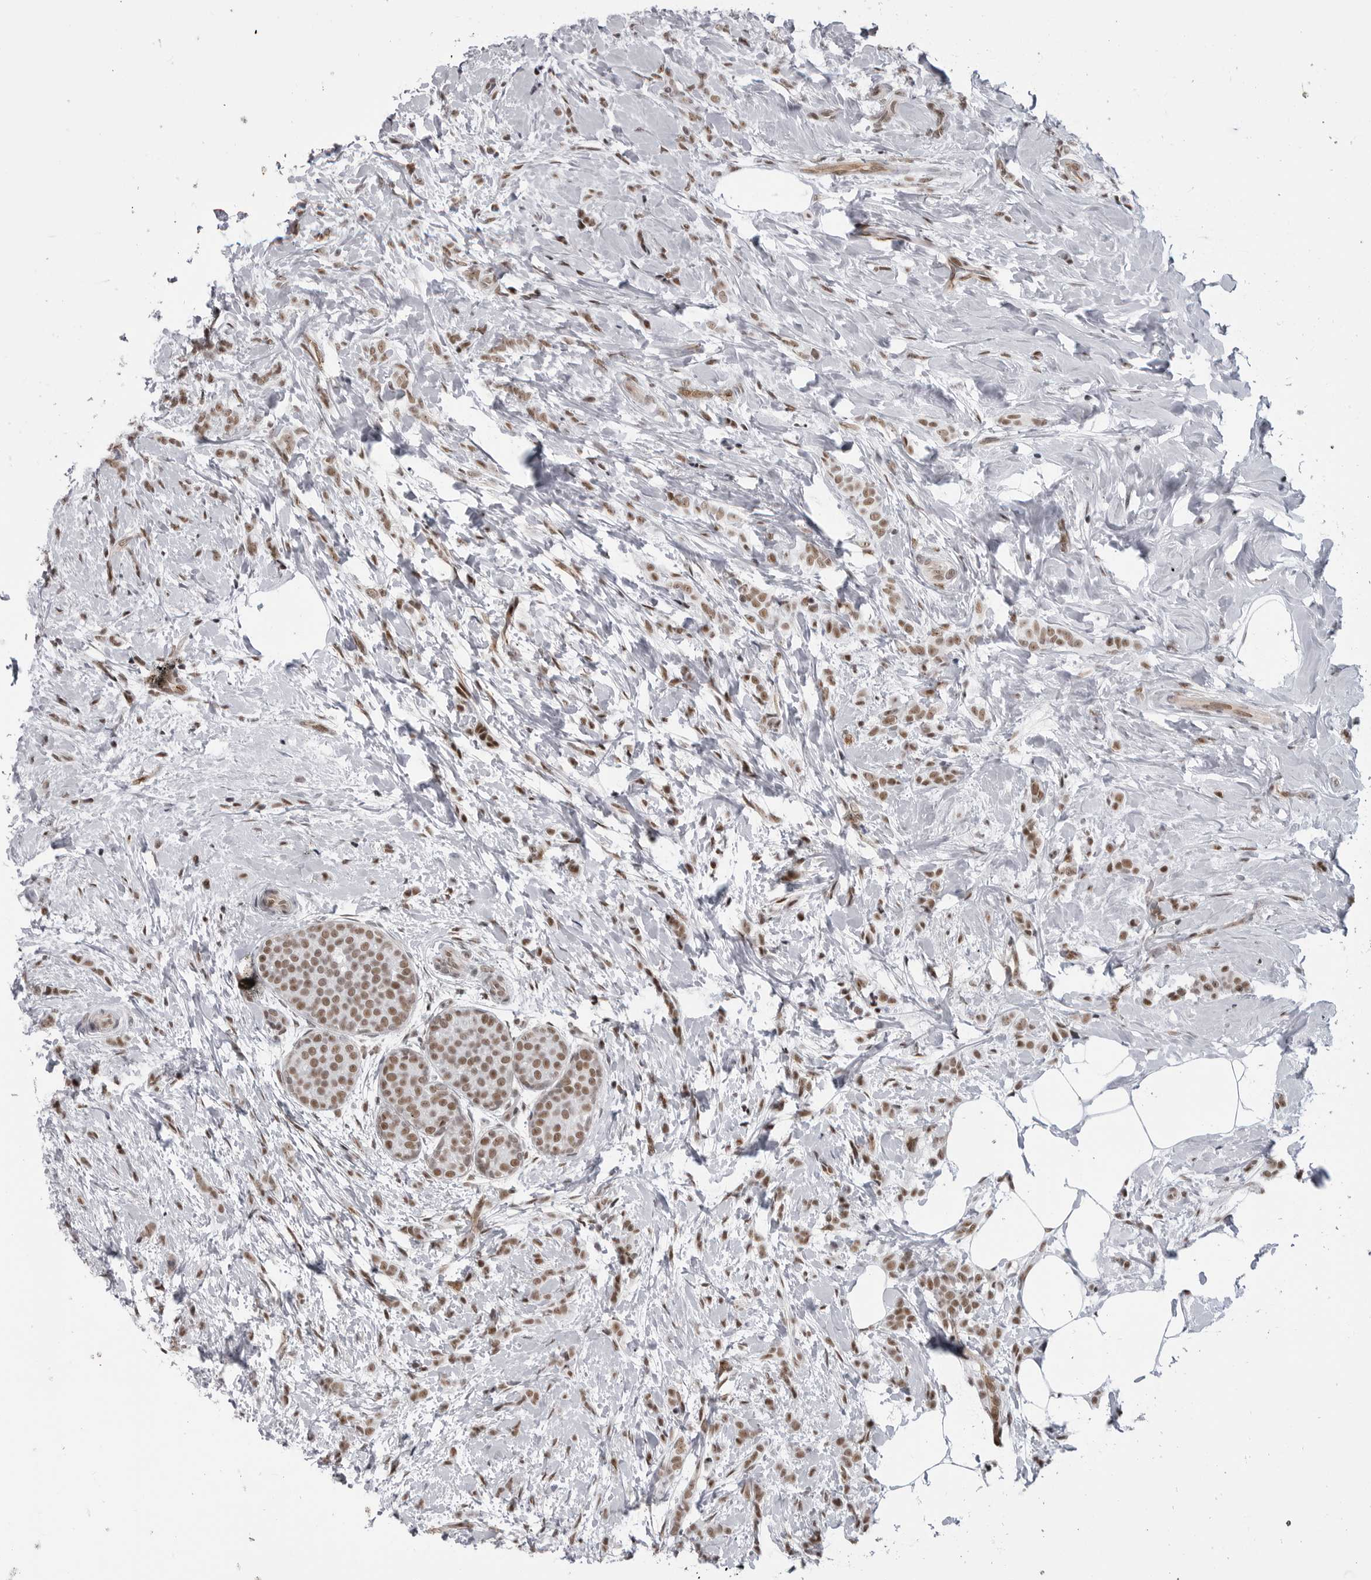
{"staining": {"intensity": "moderate", "quantity": ">75%", "location": "nuclear"}, "tissue": "breast cancer", "cell_type": "Tumor cells", "image_type": "cancer", "snomed": [{"axis": "morphology", "description": "Lobular carcinoma, in situ"}, {"axis": "morphology", "description": "Lobular carcinoma"}, {"axis": "topography", "description": "Breast"}], "caption": "Immunohistochemistry (IHC) image of neoplastic tissue: human breast cancer (lobular carcinoma in situ) stained using immunohistochemistry (IHC) exhibits medium levels of moderate protein expression localized specifically in the nuclear of tumor cells, appearing as a nuclear brown color.", "gene": "RNF26", "patient": {"sex": "female", "age": 41}}